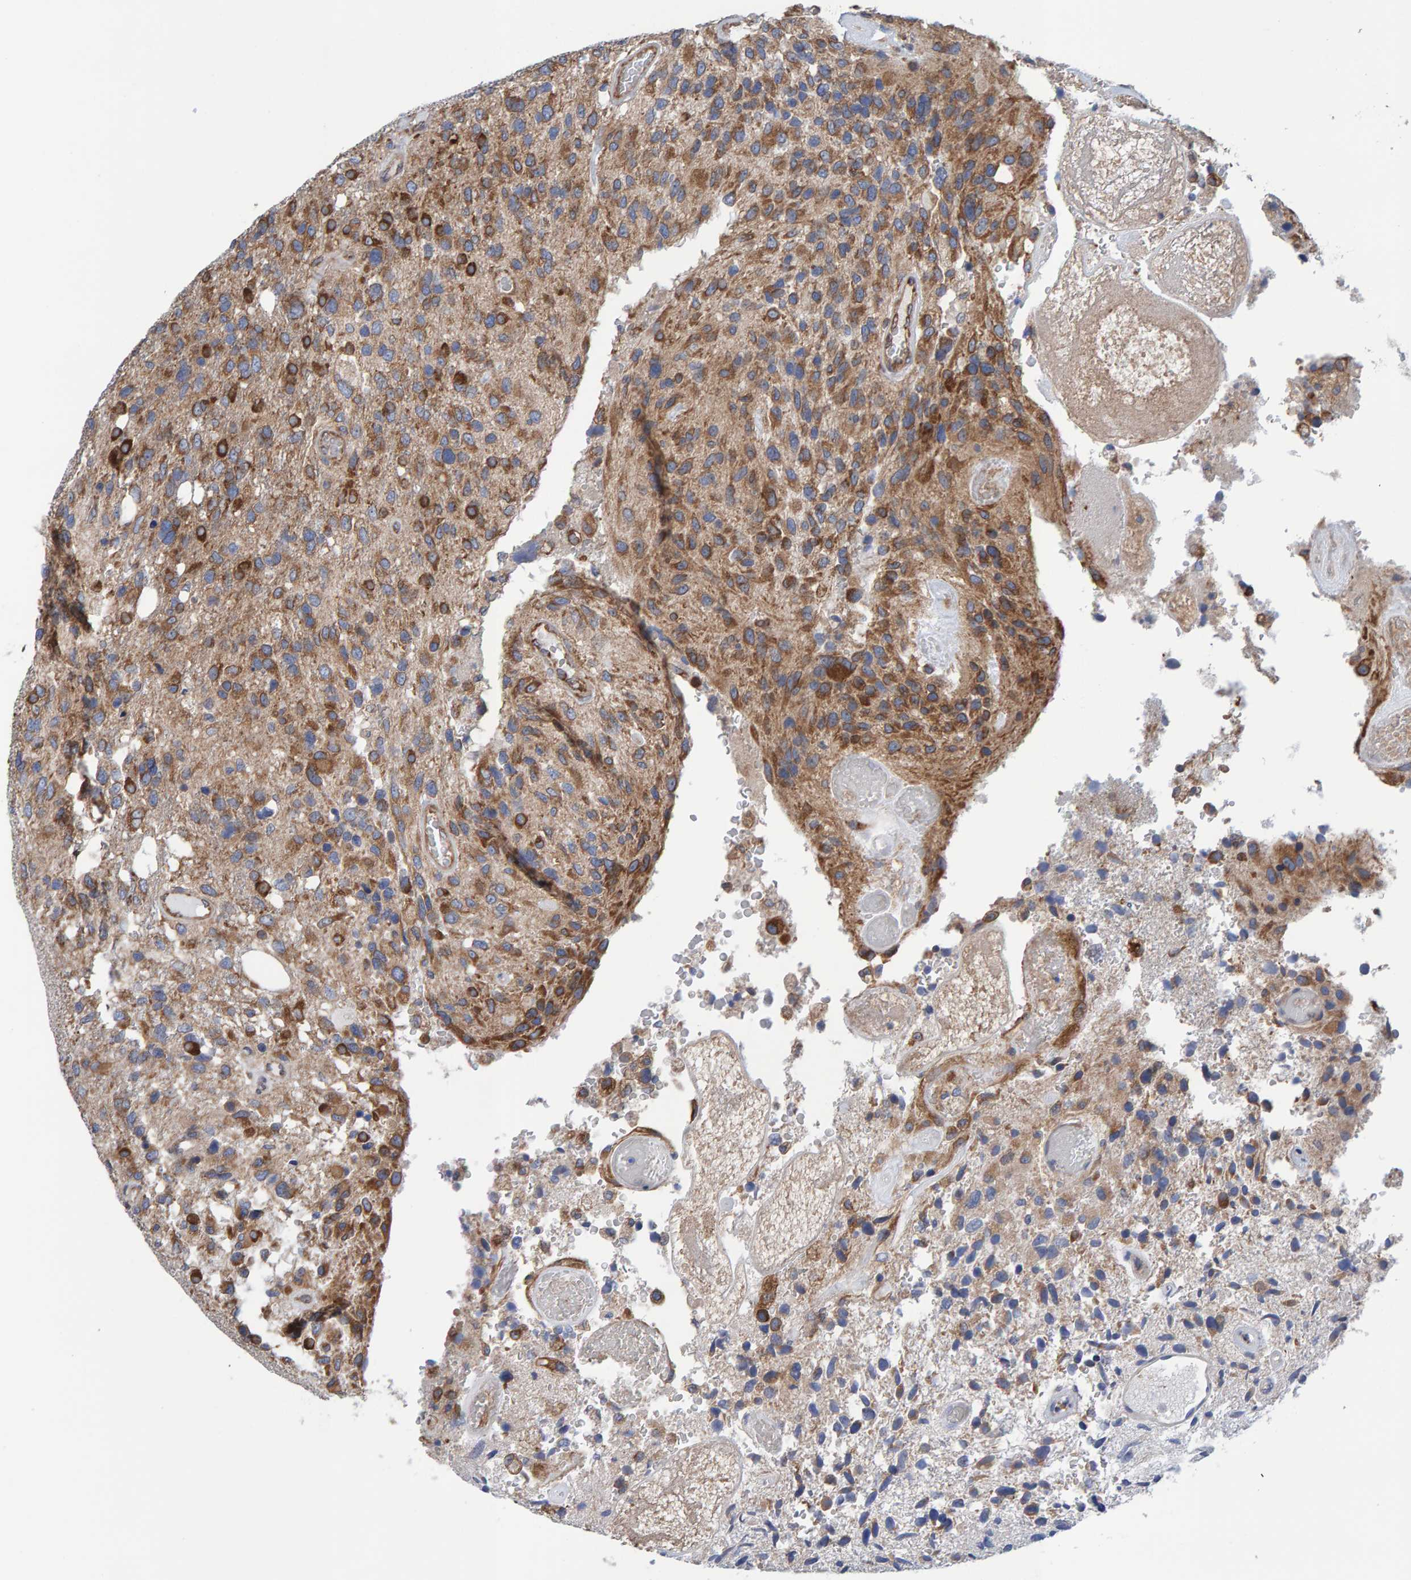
{"staining": {"intensity": "moderate", "quantity": ">75%", "location": "cytoplasmic/membranous"}, "tissue": "glioma", "cell_type": "Tumor cells", "image_type": "cancer", "snomed": [{"axis": "morphology", "description": "Glioma, malignant, High grade"}, {"axis": "topography", "description": "Brain"}], "caption": "Tumor cells exhibit medium levels of moderate cytoplasmic/membranous expression in approximately >75% of cells in human glioma. (DAB (3,3'-diaminobenzidine) IHC, brown staining for protein, blue staining for nuclei).", "gene": "CDK5RAP3", "patient": {"sex": "female", "age": 58}}